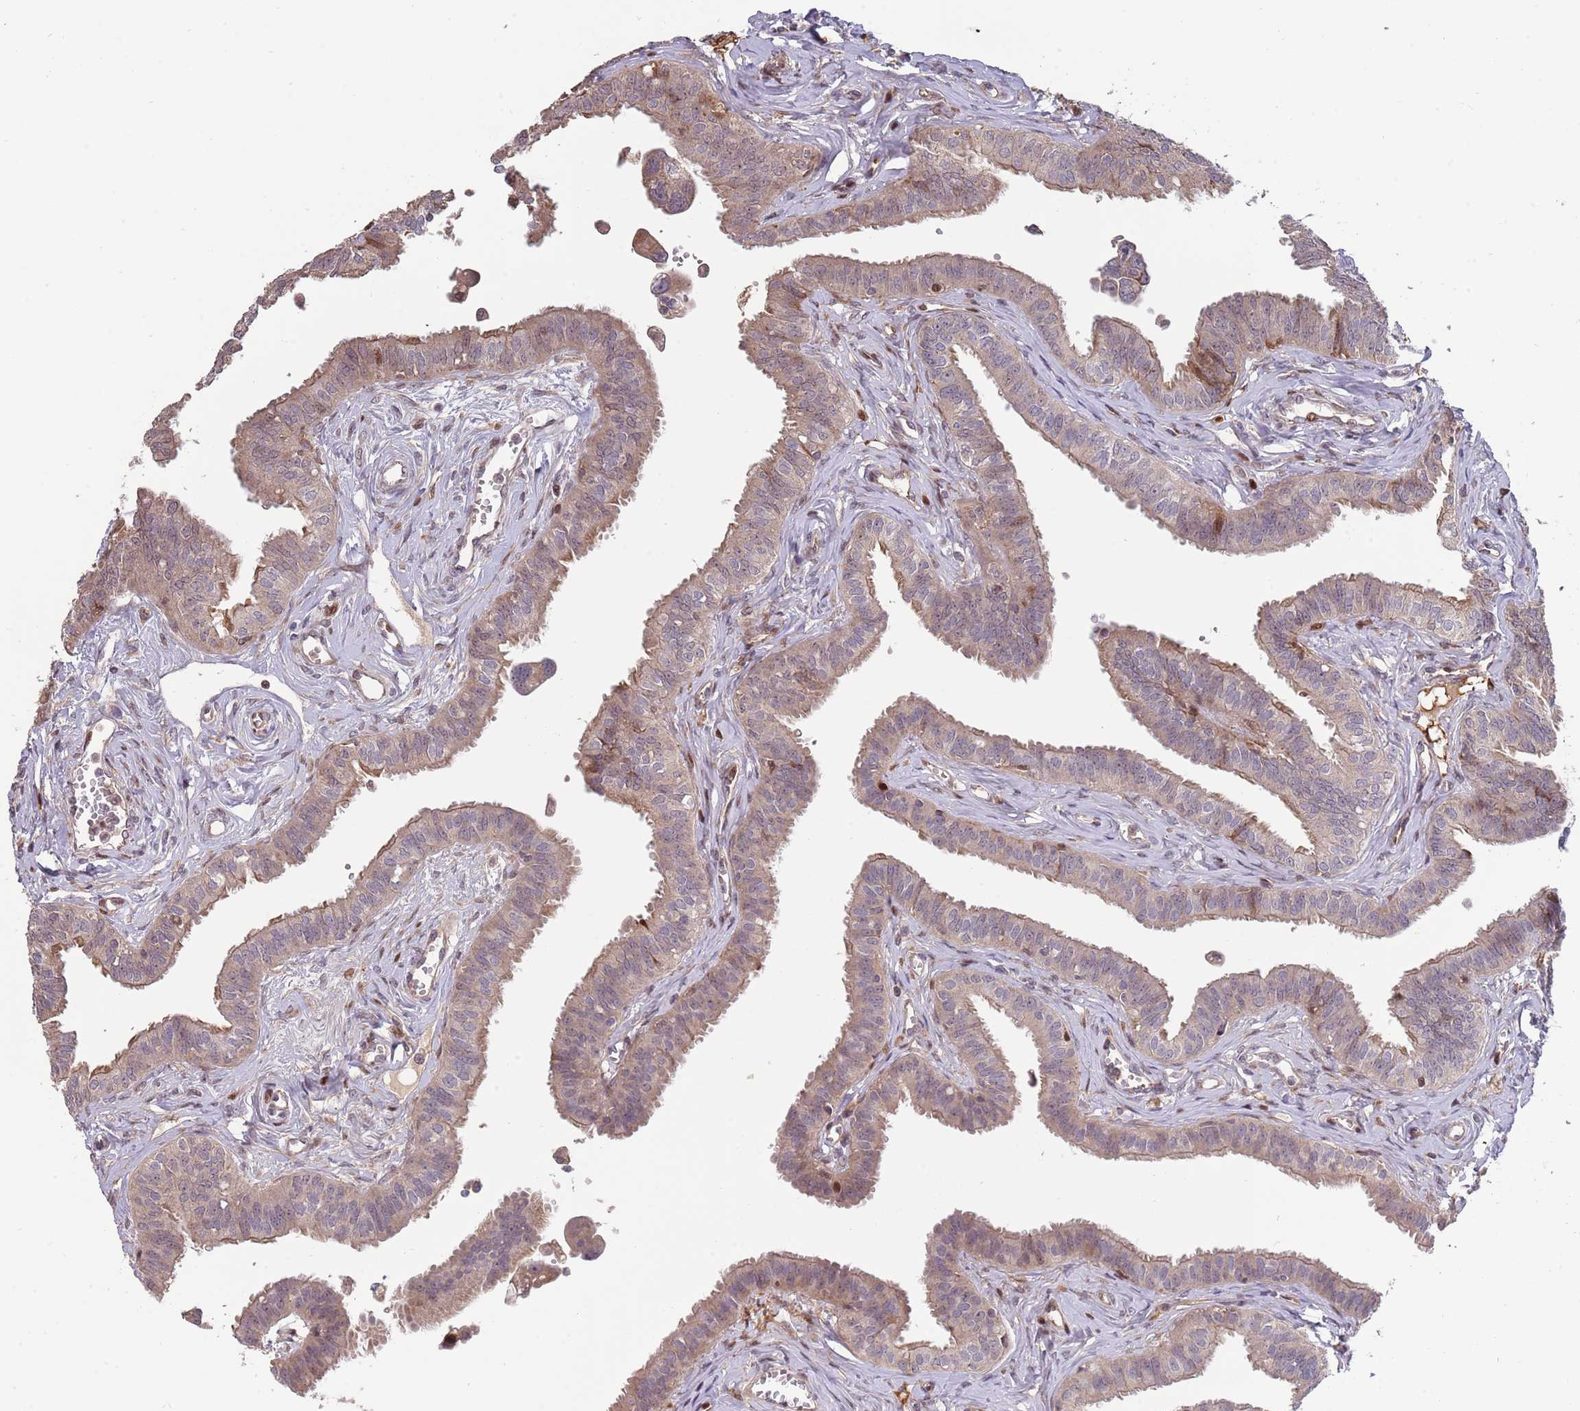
{"staining": {"intensity": "moderate", "quantity": "25%-75%", "location": "cytoplasmic/membranous,nuclear"}, "tissue": "fallopian tube", "cell_type": "Glandular cells", "image_type": "normal", "snomed": [{"axis": "morphology", "description": "Normal tissue, NOS"}, {"axis": "morphology", "description": "Carcinoma, NOS"}, {"axis": "topography", "description": "Fallopian tube"}, {"axis": "topography", "description": "Ovary"}], "caption": "Glandular cells reveal medium levels of moderate cytoplasmic/membranous,nuclear staining in approximately 25%-75% of cells in unremarkable human fallopian tube.", "gene": "SYNDIG1L", "patient": {"sex": "female", "age": 59}}